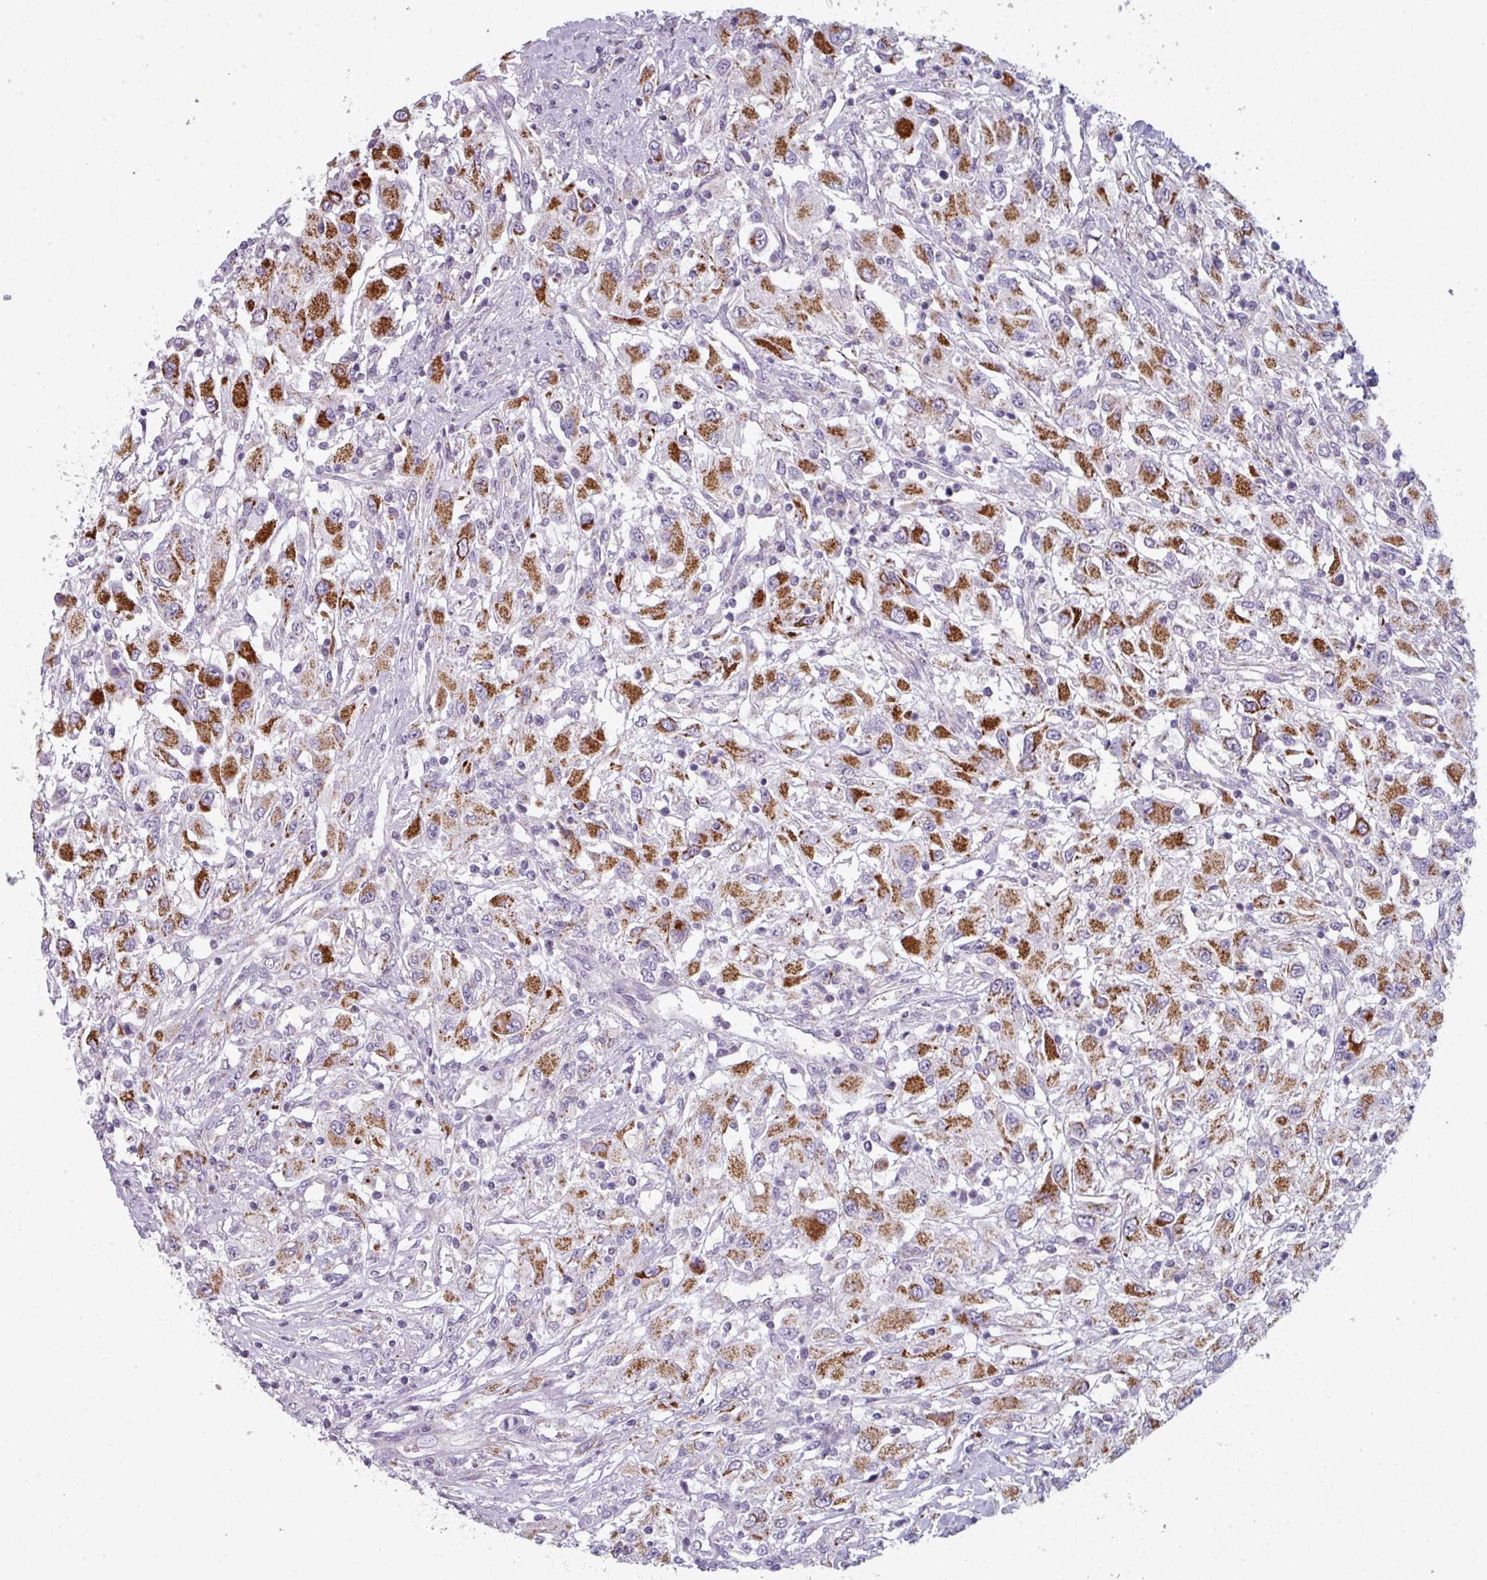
{"staining": {"intensity": "strong", "quantity": ">75%", "location": "cytoplasmic/membranous"}, "tissue": "renal cancer", "cell_type": "Tumor cells", "image_type": "cancer", "snomed": [{"axis": "morphology", "description": "Adenocarcinoma, NOS"}, {"axis": "topography", "description": "Kidney"}], "caption": "Protein expression by immunohistochemistry (IHC) demonstrates strong cytoplasmic/membranous positivity in about >75% of tumor cells in adenocarcinoma (renal).", "gene": "ZNF615", "patient": {"sex": "male", "age": 77}}